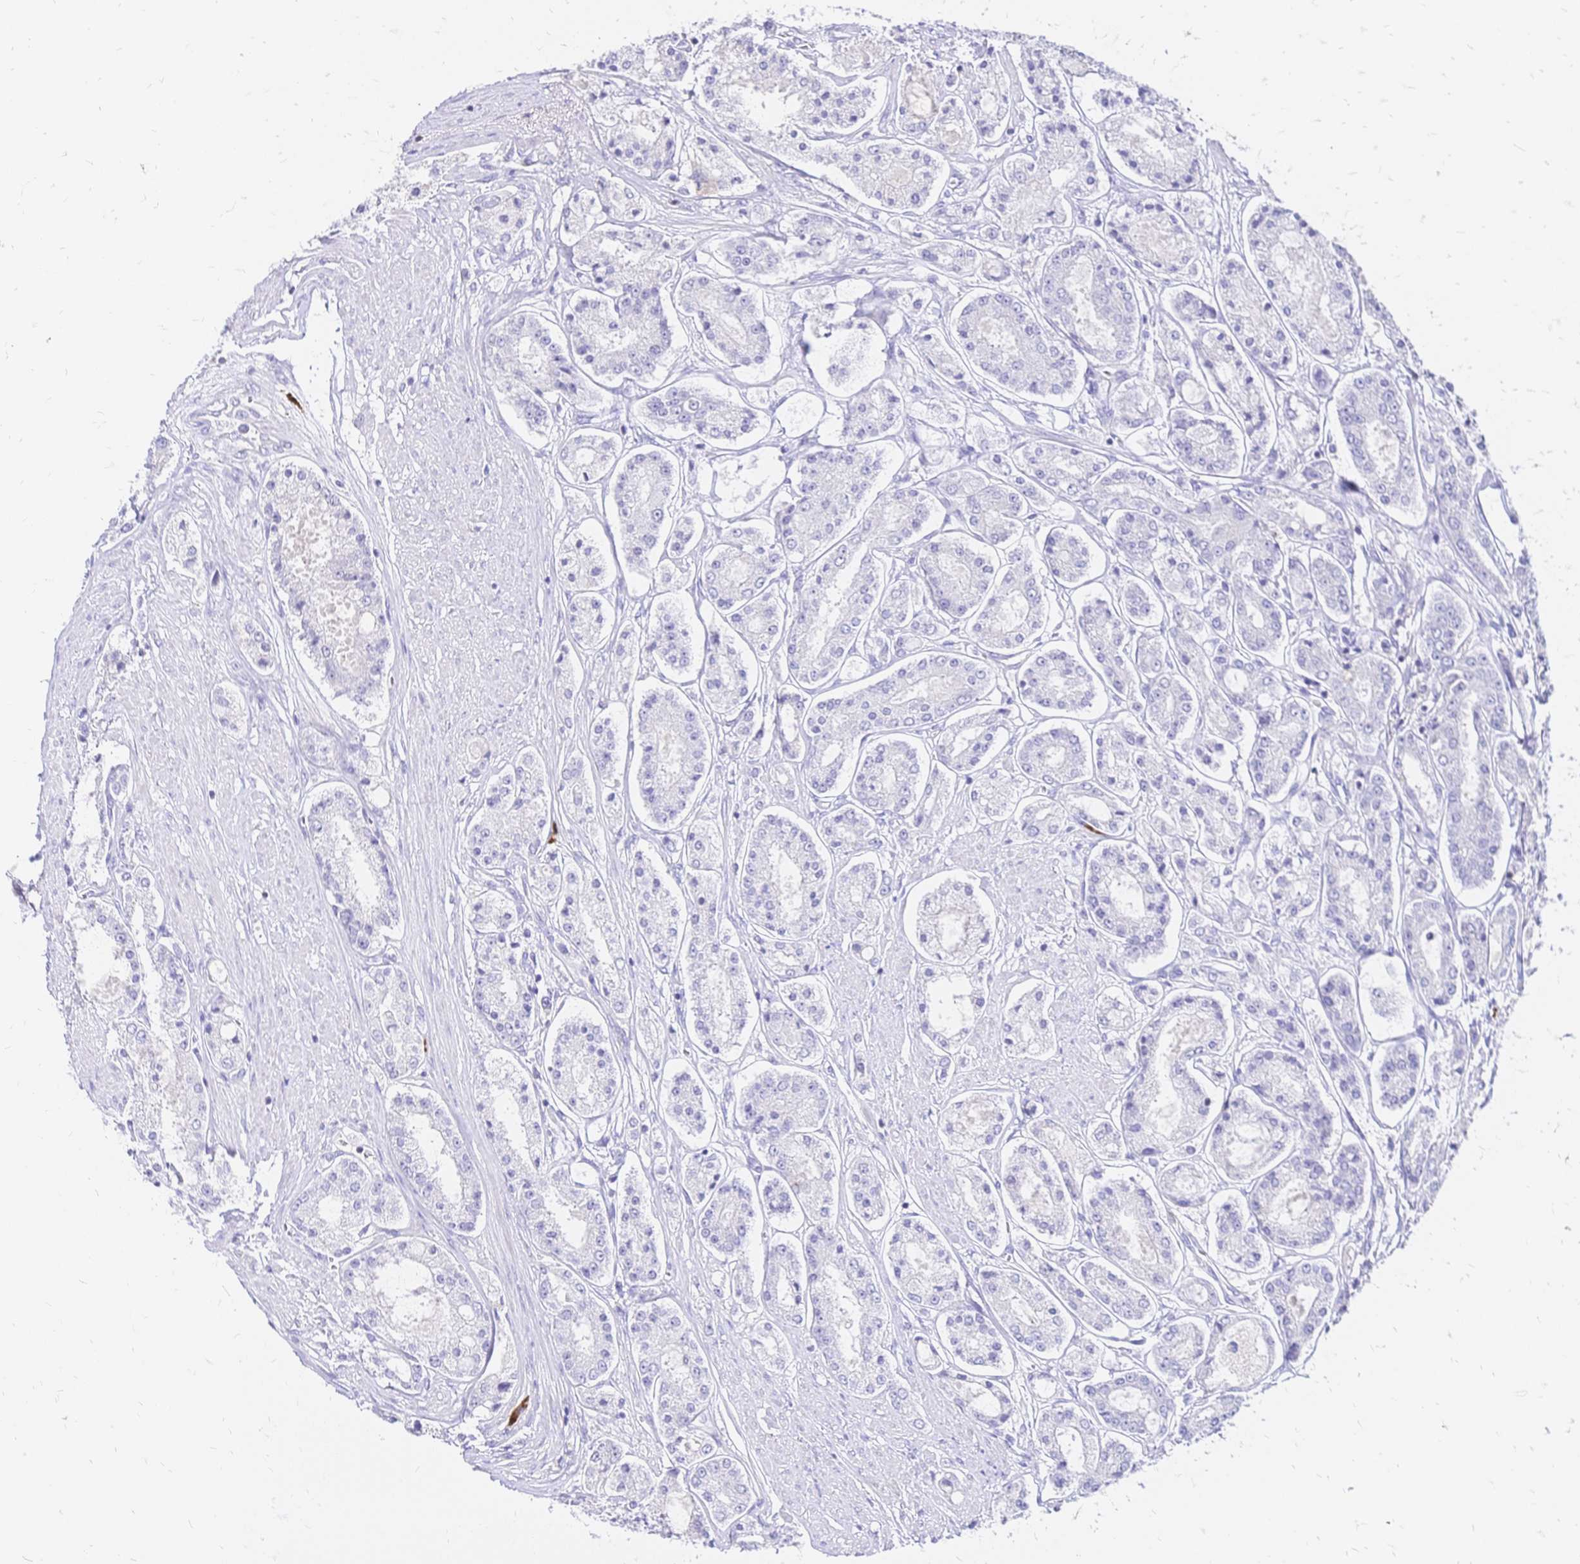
{"staining": {"intensity": "negative", "quantity": "none", "location": "none"}, "tissue": "prostate cancer", "cell_type": "Tumor cells", "image_type": "cancer", "snomed": [{"axis": "morphology", "description": "Adenocarcinoma, High grade"}, {"axis": "topography", "description": "Prostate"}], "caption": "High power microscopy histopathology image of an immunohistochemistry (IHC) image of prostate cancer, revealing no significant positivity in tumor cells.", "gene": "IL2RA", "patient": {"sex": "male", "age": 66}}